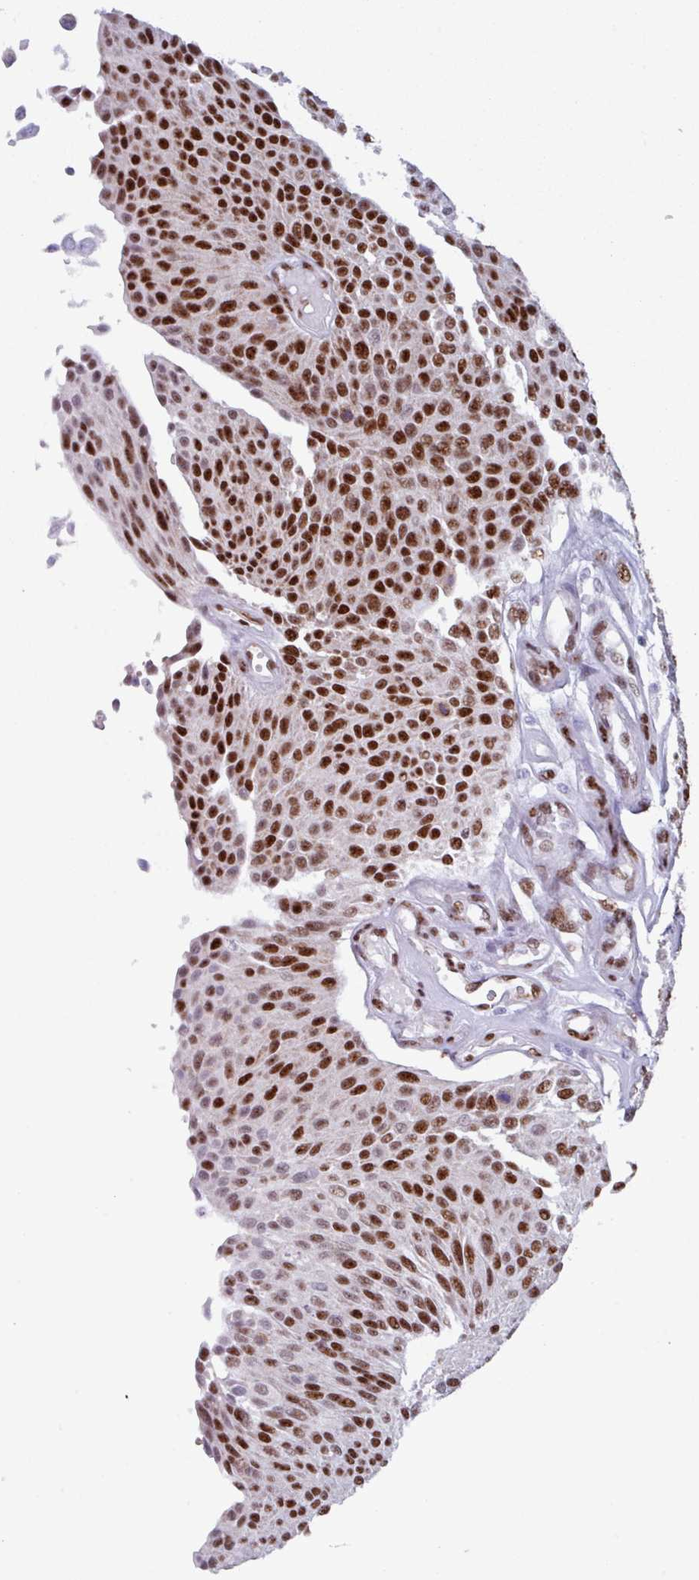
{"staining": {"intensity": "strong", "quantity": ">75%", "location": "nuclear"}, "tissue": "urothelial cancer", "cell_type": "Tumor cells", "image_type": "cancer", "snomed": [{"axis": "morphology", "description": "Urothelial carcinoma, NOS"}, {"axis": "topography", "description": "Urinary bladder"}], "caption": "A photomicrograph showing strong nuclear staining in about >75% of tumor cells in urothelial cancer, as visualized by brown immunohistochemical staining.", "gene": "PUF60", "patient": {"sex": "male", "age": 55}}